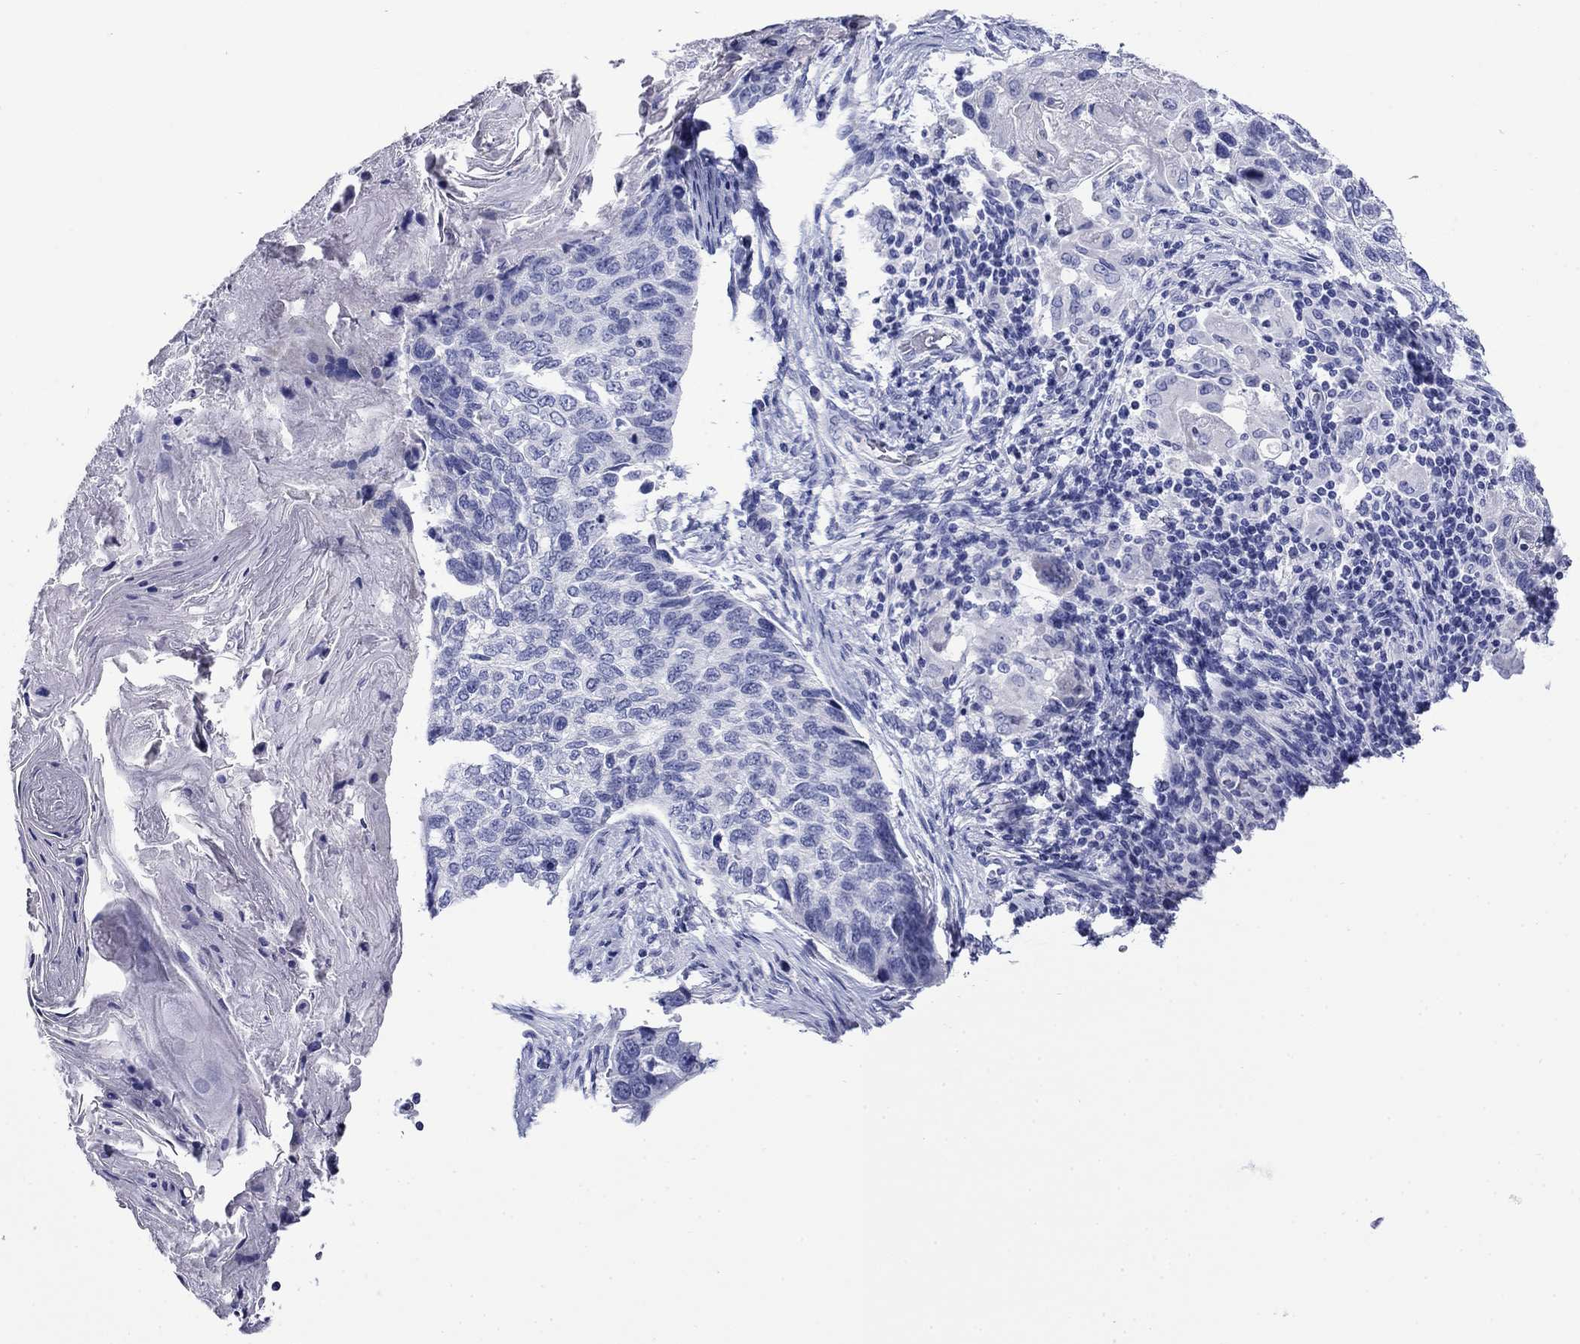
{"staining": {"intensity": "negative", "quantity": "none", "location": "none"}, "tissue": "lung cancer", "cell_type": "Tumor cells", "image_type": "cancer", "snomed": [{"axis": "morphology", "description": "Squamous cell carcinoma, NOS"}, {"axis": "topography", "description": "Lung"}], "caption": "Tumor cells are negative for protein expression in human lung squamous cell carcinoma. (Brightfield microscopy of DAB immunohistochemistry (IHC) at high magnification).", "gene": "GIP", "patient": {"sex": "male", "age": 69}}